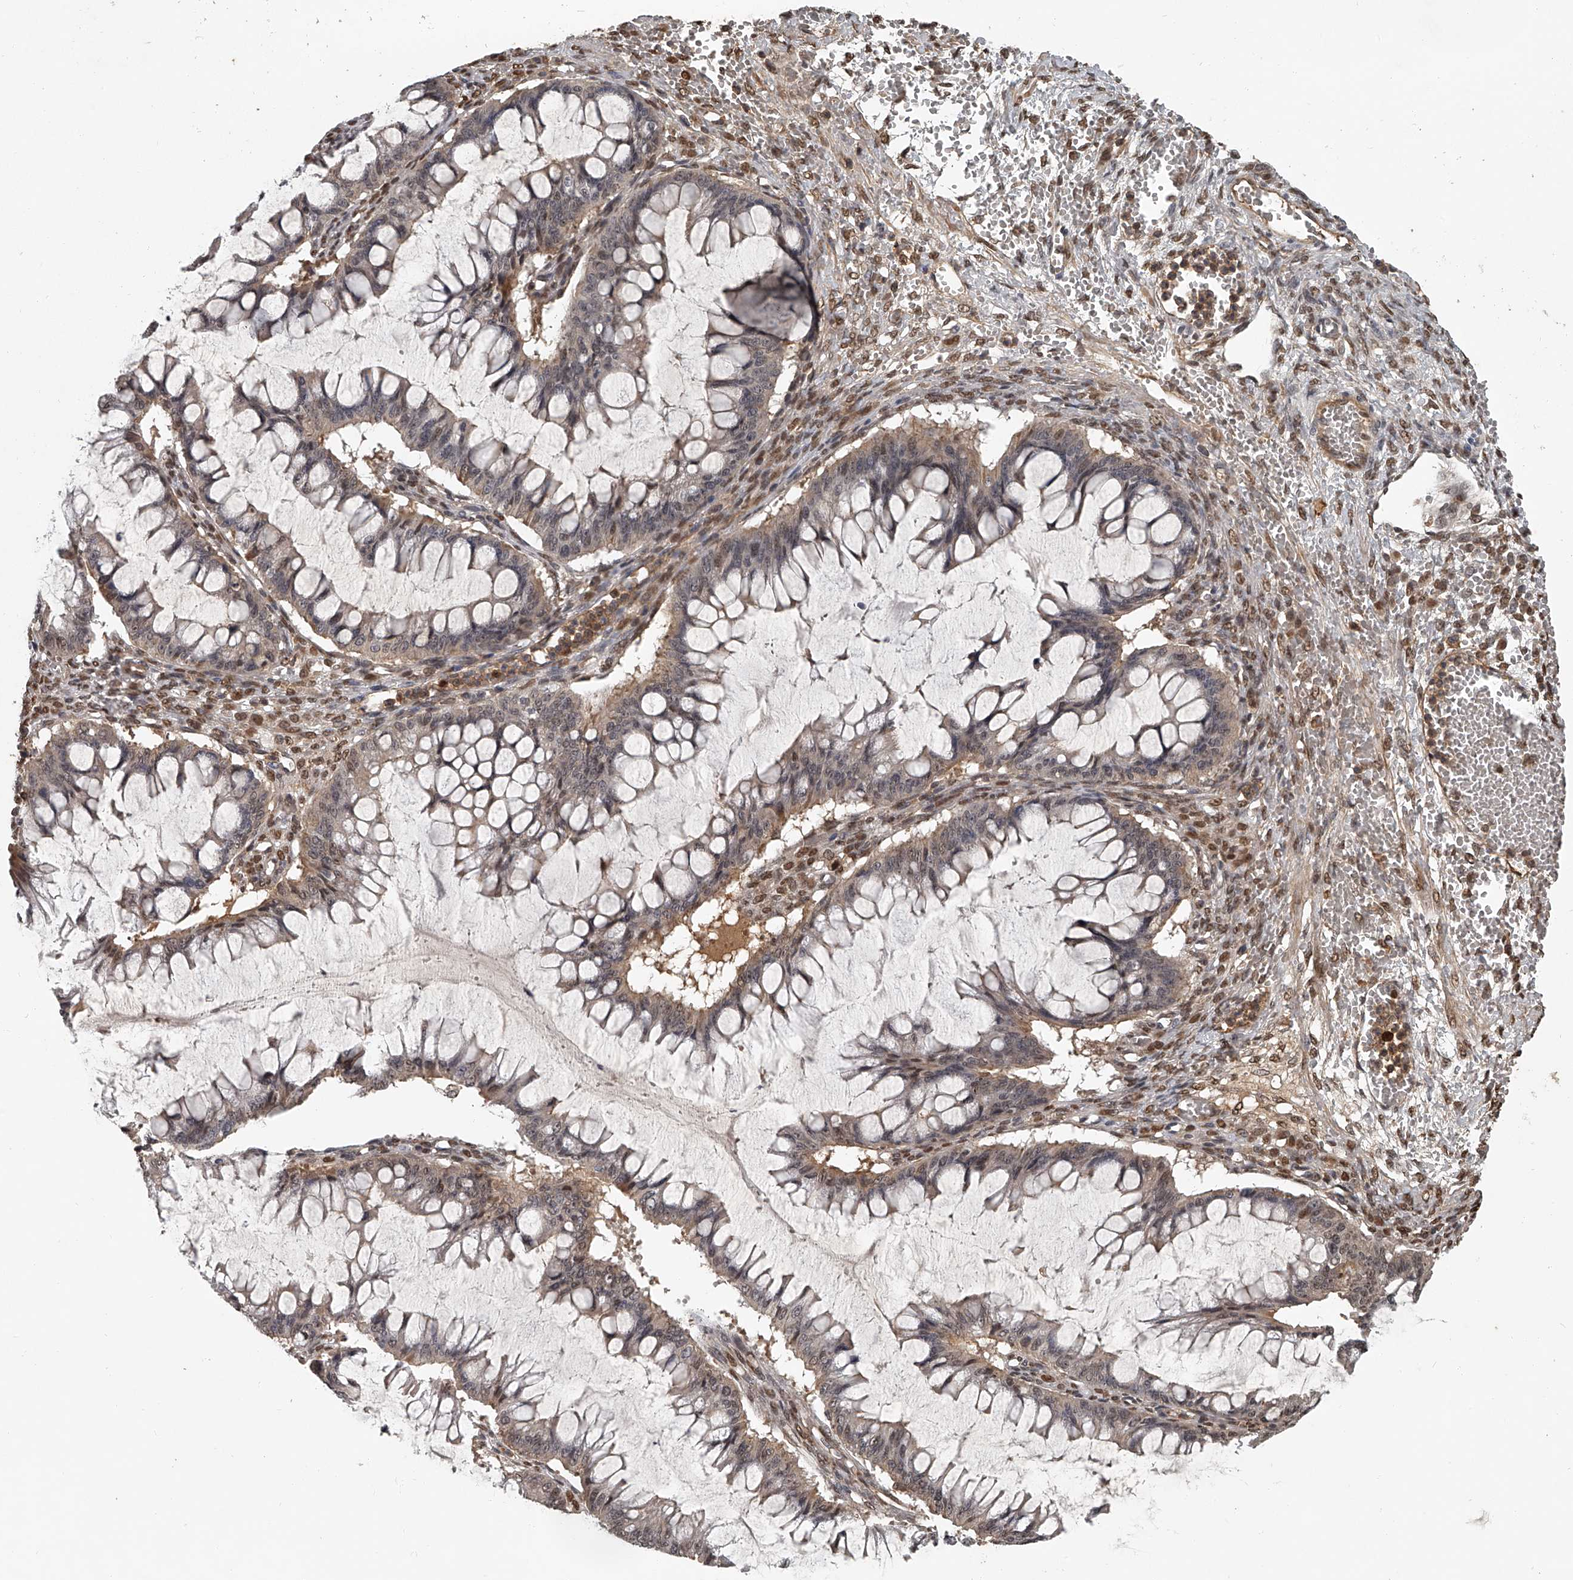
{"staining": {"intensity": "weak", "quantity": "25%-75%", "location": "cytoplasmic/membranous,nuclear"}, "tissue": "ovarian cancer", "cell_type": "Tumor cells", "image_type": "cancer", "snomed": [{"axis": "morphology", "description": "Cystadenocarcinoma, mucinous, NOS"}, {"axis": "topography", "description": "Ovary"}], "caption": "Weak cytoplasmic/membranous and nuclear protein expression is appreciated in approximately 25%-75% of tumor cells in ovarian cancer.", "gene": "PLEKHG1", "patient": {"sex": "female", "age": 73}}